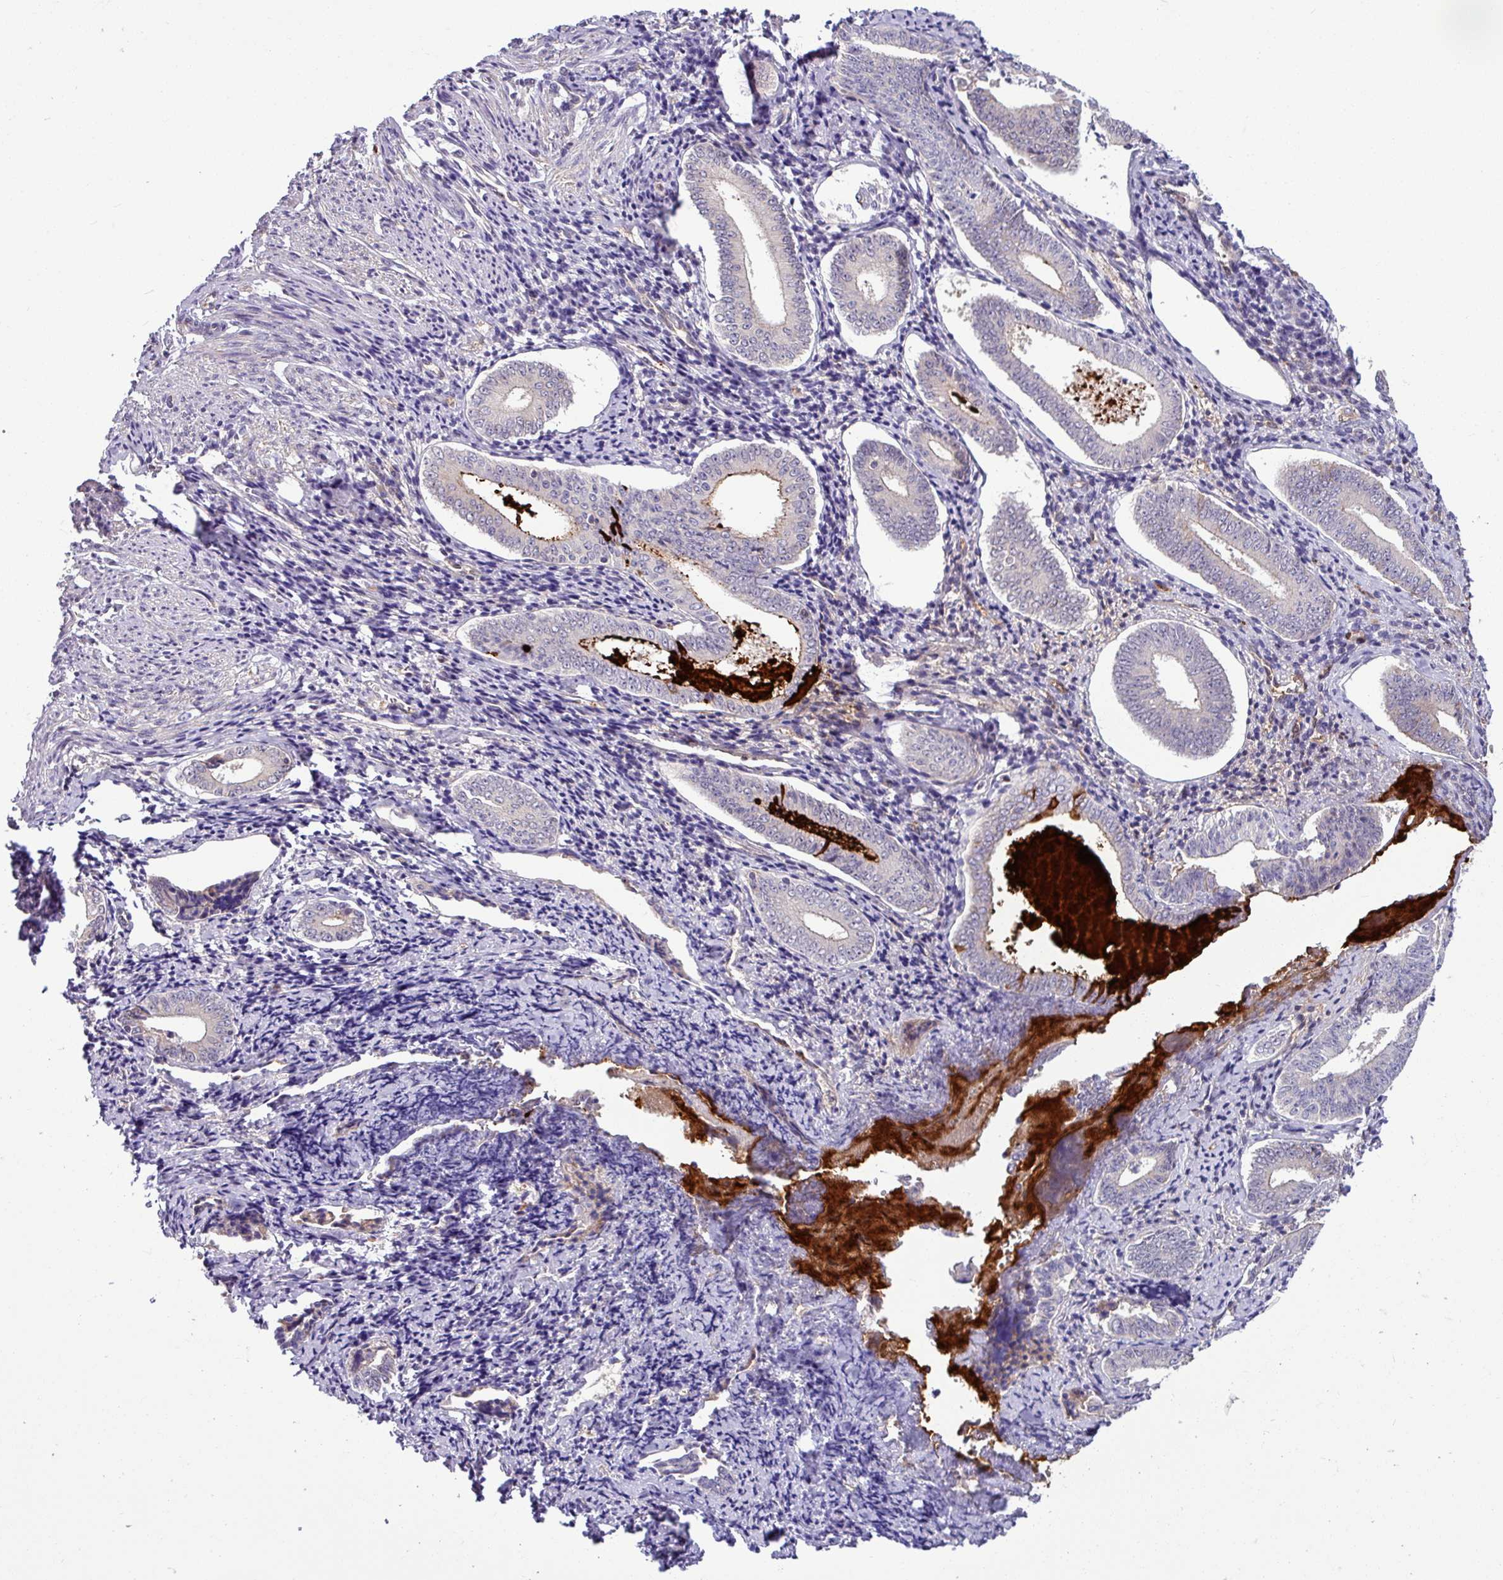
{"staining": {"intensity": "negative", "quantity": "none", "location": "none"}, "tissue": "cervical cancer", "cell_type": "Tumor cells", "image_type": "cancer", "snomed": [{"axis": "morphology", "description": "Squamous cell carcinoma, NOS"}, {"axis": "topography", "description": "Cervix"}], "caption": "Human cervical cancer stained for a protein using IHC shows no staining in tumor cells.", "gene": "B4GALNT4", "patient": {"sex": "female", "age": 59}}